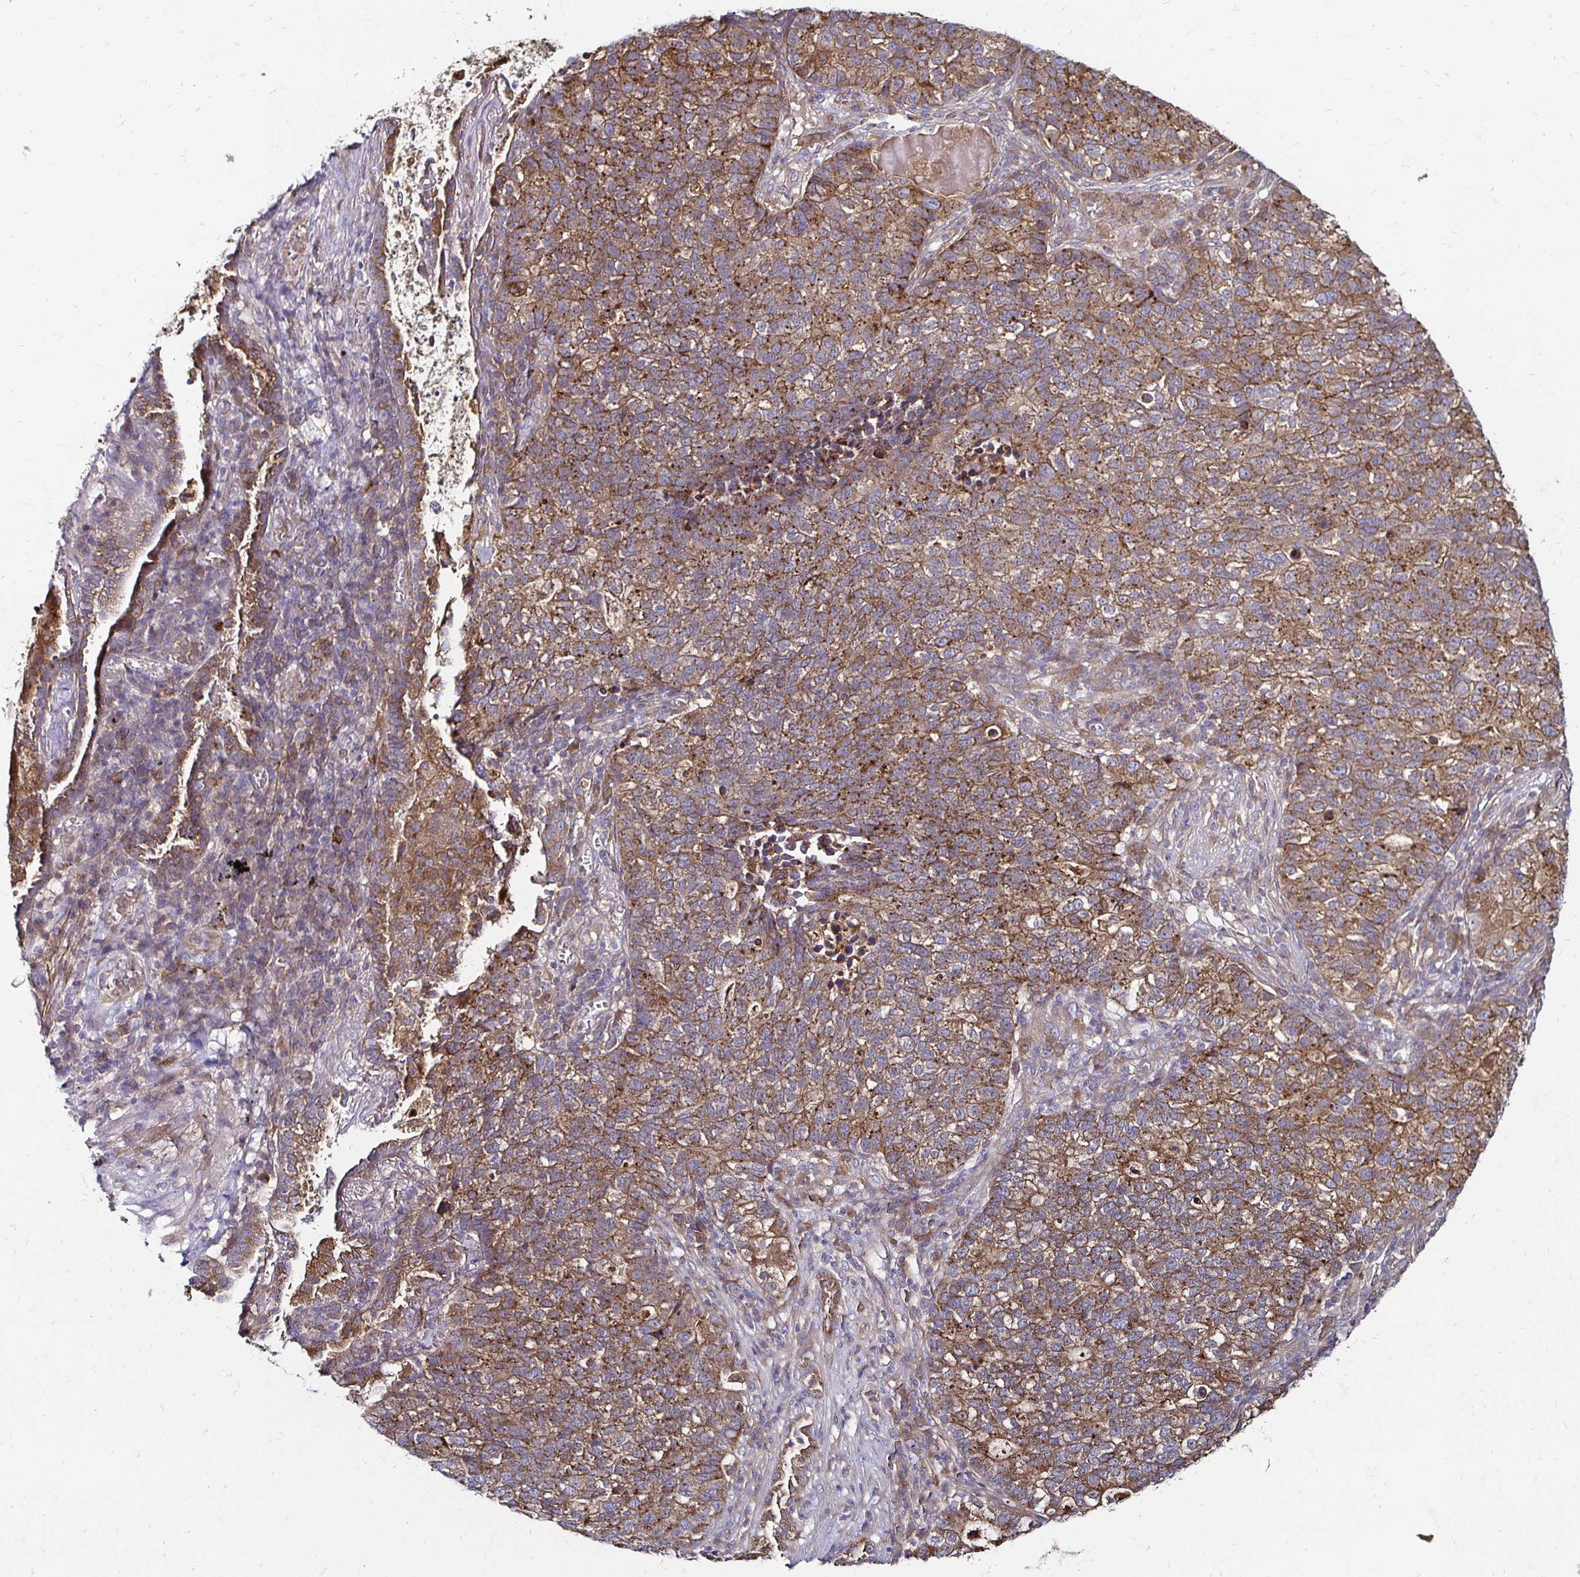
{"staining": {"intensity": "moderate", "quantity": ">75%", "location": "cytoplasmic/membranous"}, "tissue": "lung cancer", "cell_type": "Tumor cells", "image_type": "cancer", "snomed": [{"axis": "morphology", "description": "Adenocarcinoma, NOS"}, {"axis": "topography", "description": "Lung"}], "caption": "IHC image of lung cancer (adenocarcinoma) stained for a protein (brown), which demonstrates medium levels of moderate cytoplasmic/membranous expression in about >75% of tumor cells.", "gene": "NCSTN", "patient": {"sex": "male", "age": 57}}